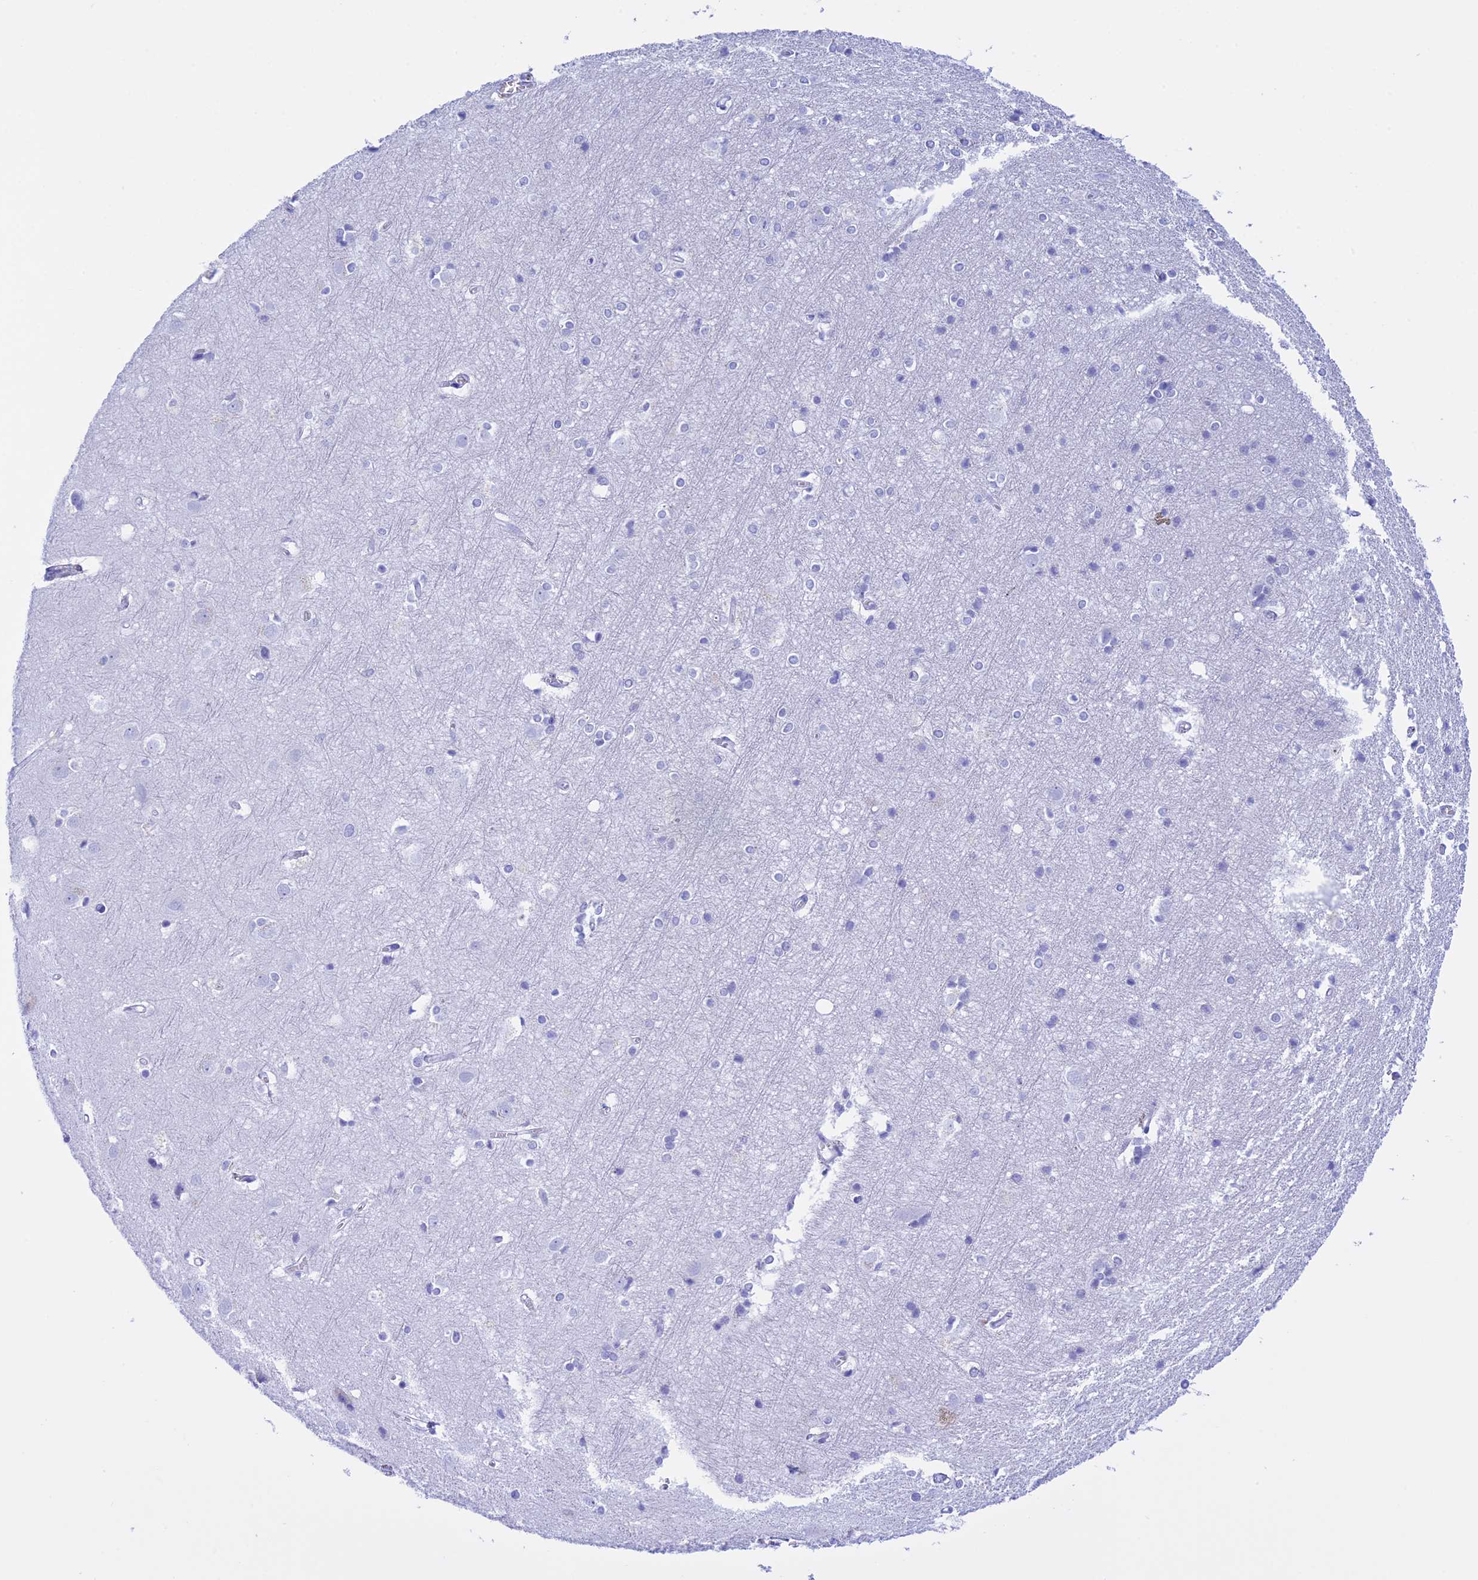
{"staining": {"intensity": "weak", "quantity": "25%-75%", "location": "cytoplasmic/membranous"}, "tissue": "cerebral cortex", "cell_type": "Endothelial cells", "image_type": "normal", "snomed": [{"axis": "morphology", "description": "Normal tissue, NOS"}, {"axis": "topography", "description": "Cerebral cortex"}], "caption": "DAB immunohistochemical staining of unremarkable cerebral cortex displays weak cytoplasmic/membranous protein staining in about 25%-75% of endothelial cells.", "gene": "BRI3", "patient": {"sex": "male", "age": 54}}